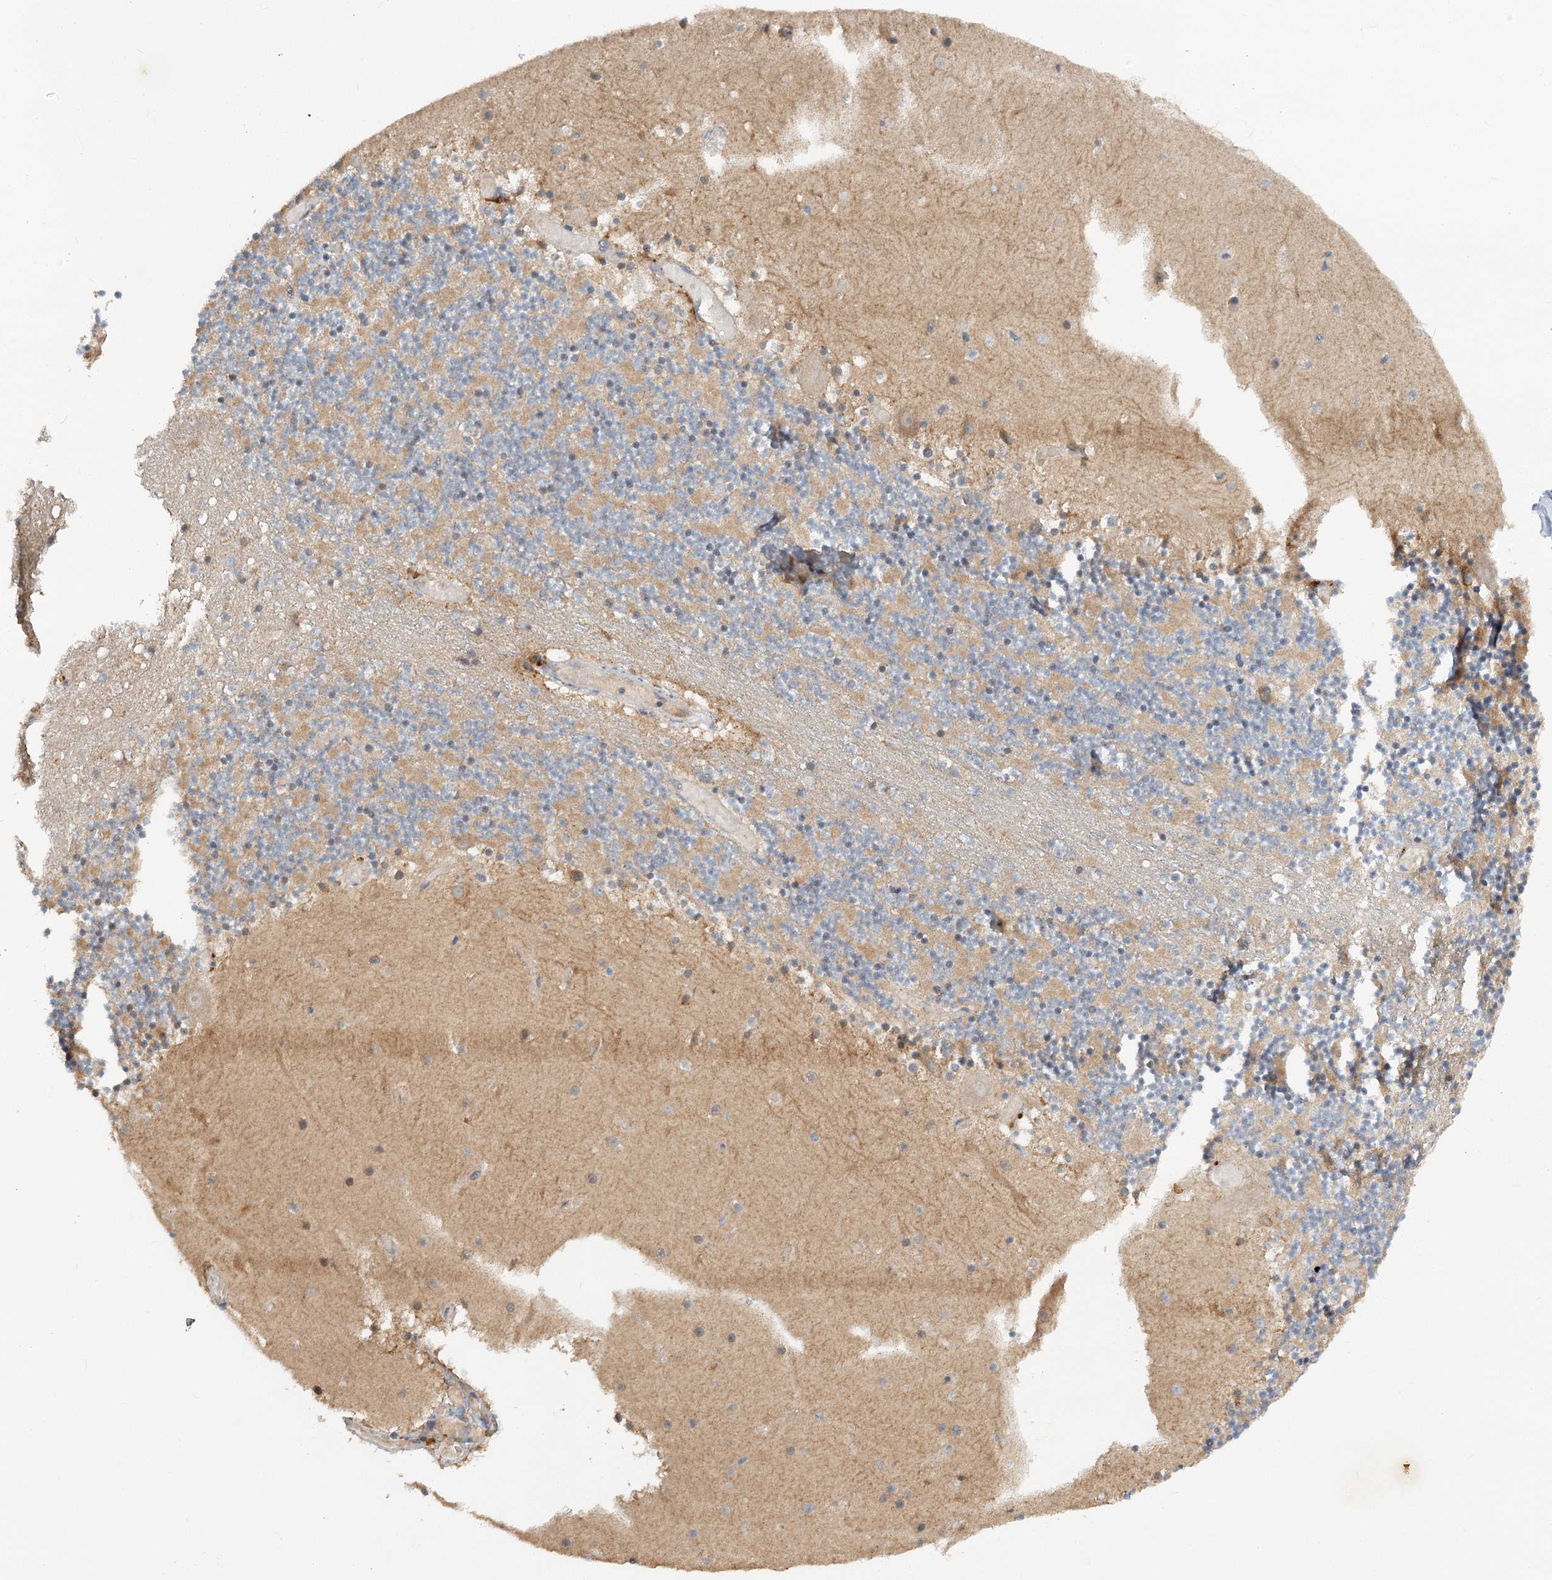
{"staining": {"intensity": "moderate", "quantity": "<25%", "location": "cytoplasmic/membranous"}, "tissue": "cerebellum", "cell_type": "Cells in granular layer", "image_type": "normal", "snomed": [{"axis": "morphology", "description": "Normal tissue, NOS"}, {"axis": "topography", "description": "Cerebellum"}], "caption": "DAB immunohistochemical staining of normal cerebellum reveals moderate cytoplasmic/membranous protein staining in about <25% of cells in granular layer. The staining is performed using DAB (3,3'-diaminobenzidine) brown chromogen to label protein expression. The nuclei are counter-stained blue using hematoxylin.", "gene": "PYROXD2", "patient": {"sex": "female", "age": 28}}